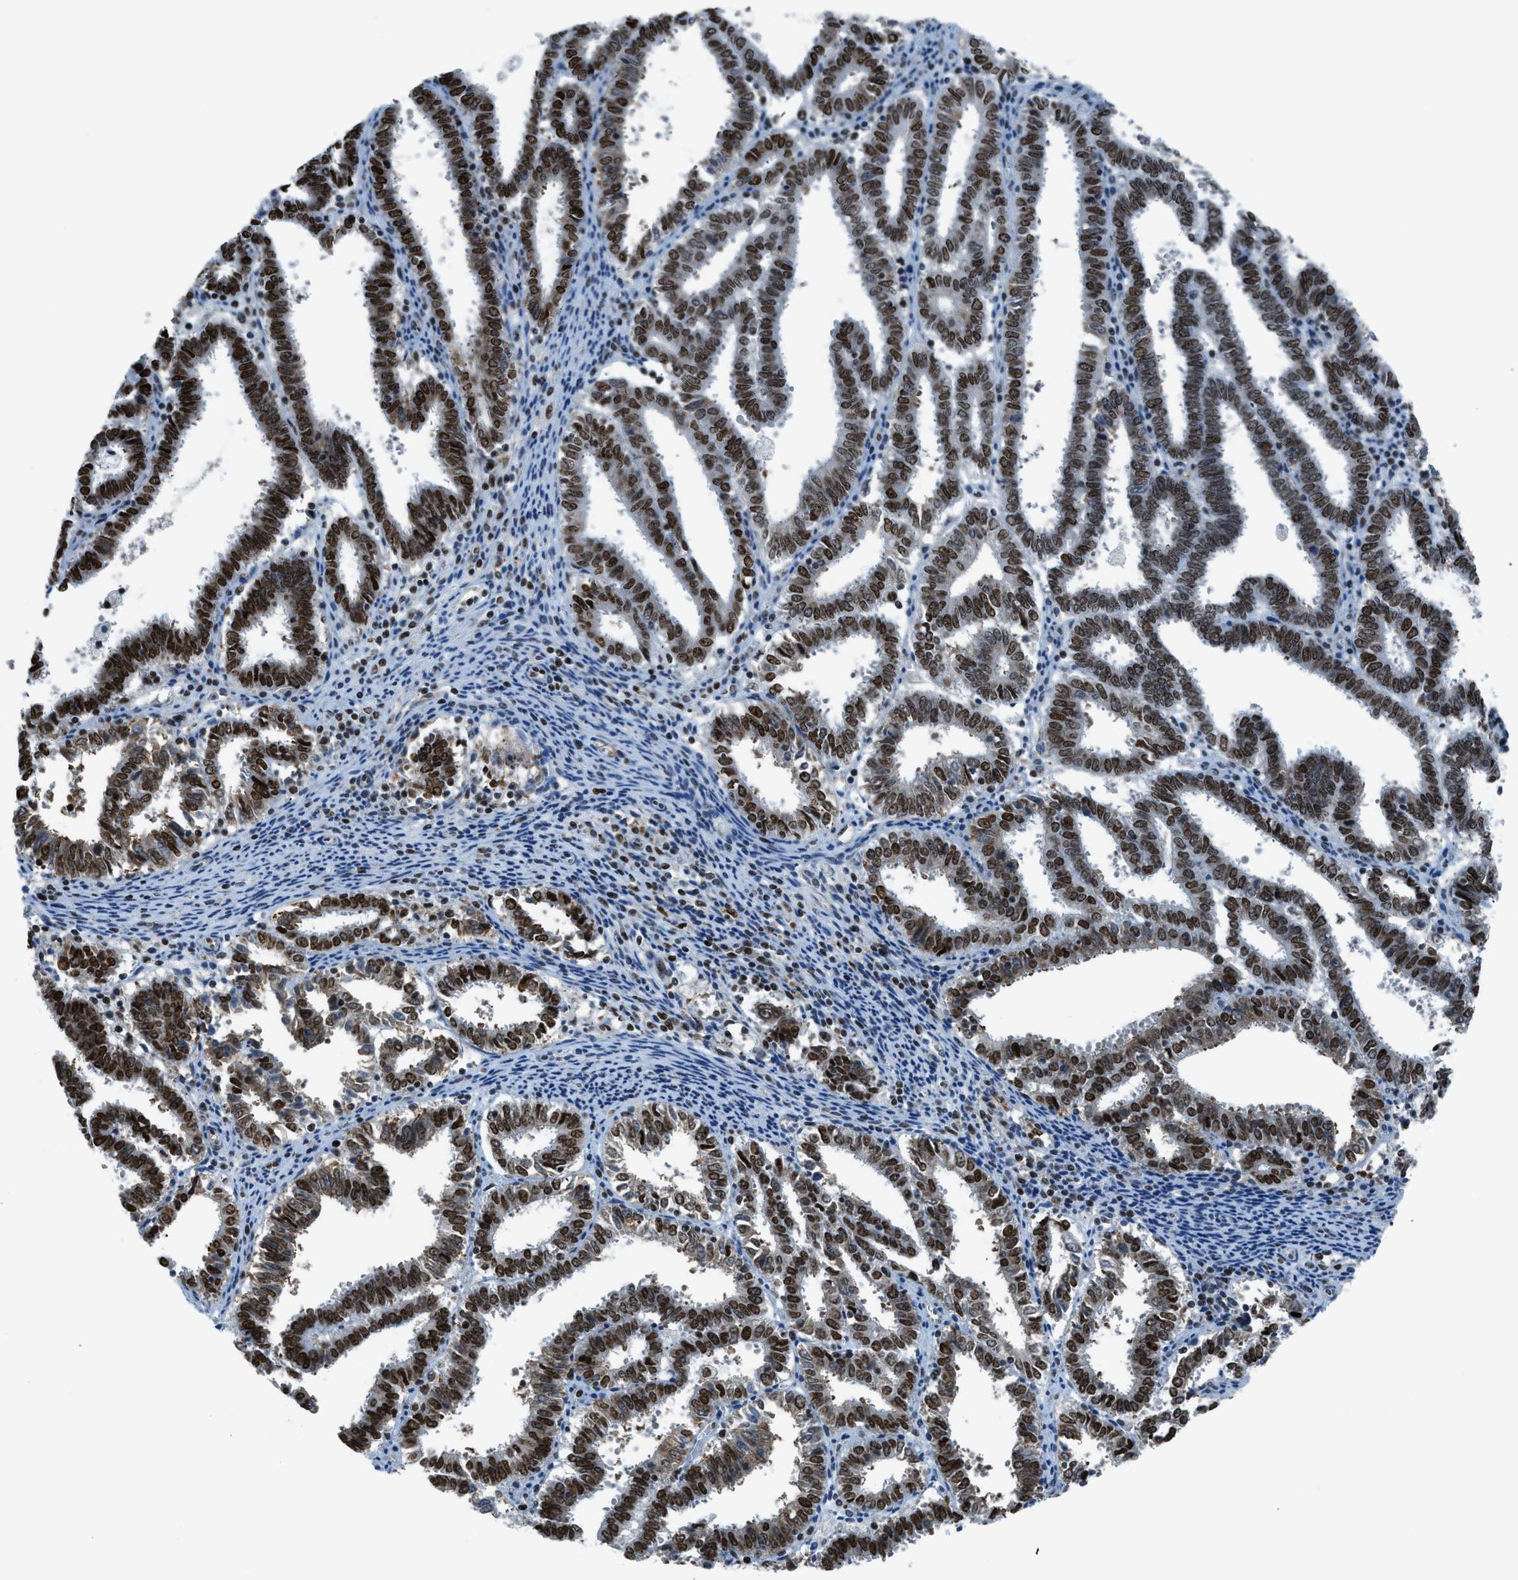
{"staining": {"intensity": "strong", "quantity": ">75%", "location": "nuclear"}, "tissue": "endometrial cancer", "cell_type": "Tumor cells", "image_type": "cancer", "snomed": [{"axis": "morphology", "description": "Adenocarcinoma, NOS"}, {"axis": "topography", "description": "Uterus"}], "caption": "Immunohistochemistry (IHC) histopathology image of neoplastic tissue: human endometrial cancer (adenocarcinoma) stained using immunohistochemistry (IHC) exhibits high levels of strong protein expression localized specifically in the nuclear of tumor cells, appearing as a nuclear brown color.", "gene": "RAD51B", "patient": {"sex": "female", "age": 83}}